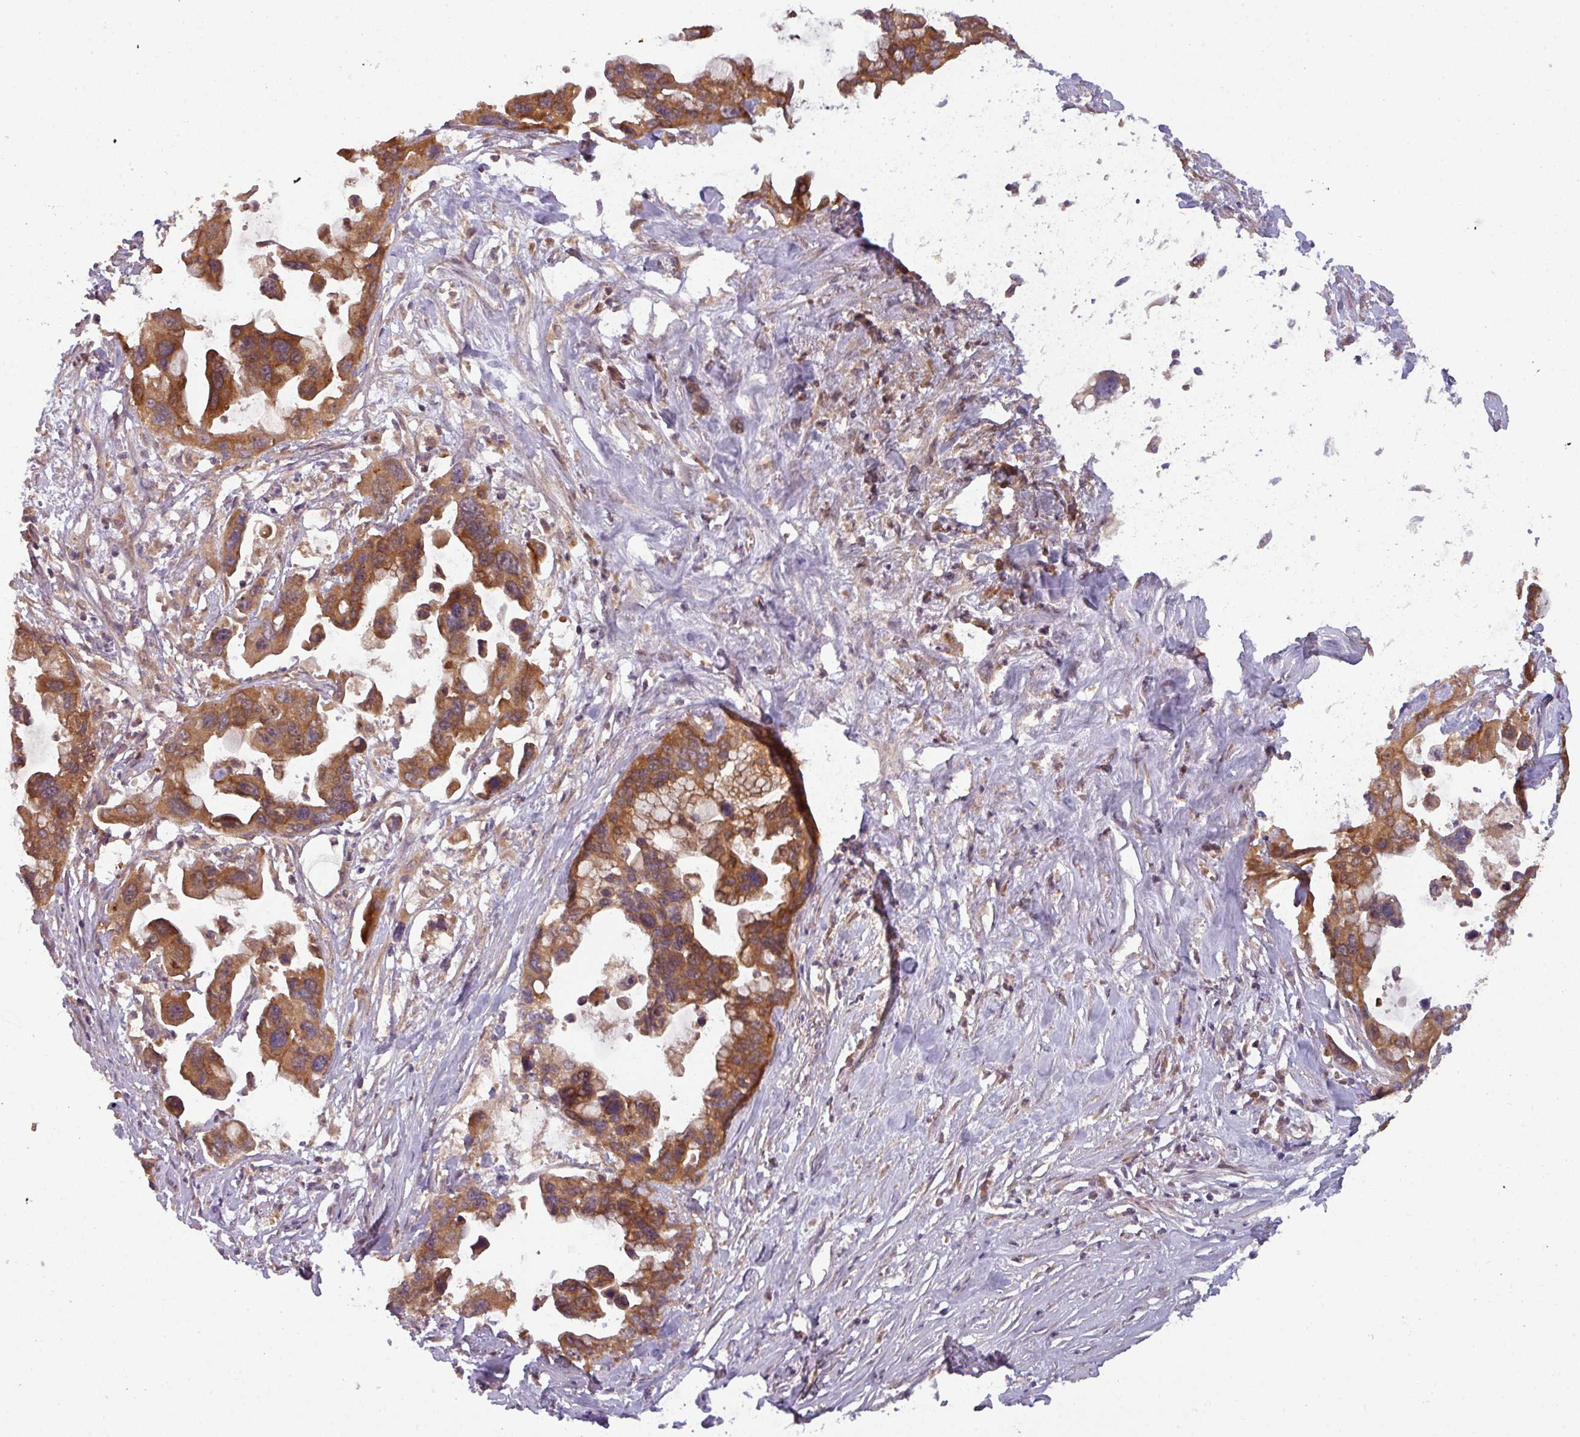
{"staining": {"intensity": "strong", "quantity": ">75%", "location": "cytoplasmic/membranous"}, "tissue": "pancreatic cancer", "cell_type": "Tumor cells", "image_type": "cancer", "snomed": [{"axis": "morphology", "description": "Adenocarcinoma, NOS"}, {"axis": "topography", "description": "Pancreas"}], "caption": "This is a micrograph of IHC staining of adenocarcinoma (pancreatic), which shows strong expression in the cytoplasmic/membranous of tumor cells.", "gene": "GSKIP", "patient": {"sex": "female", "age": 83}}